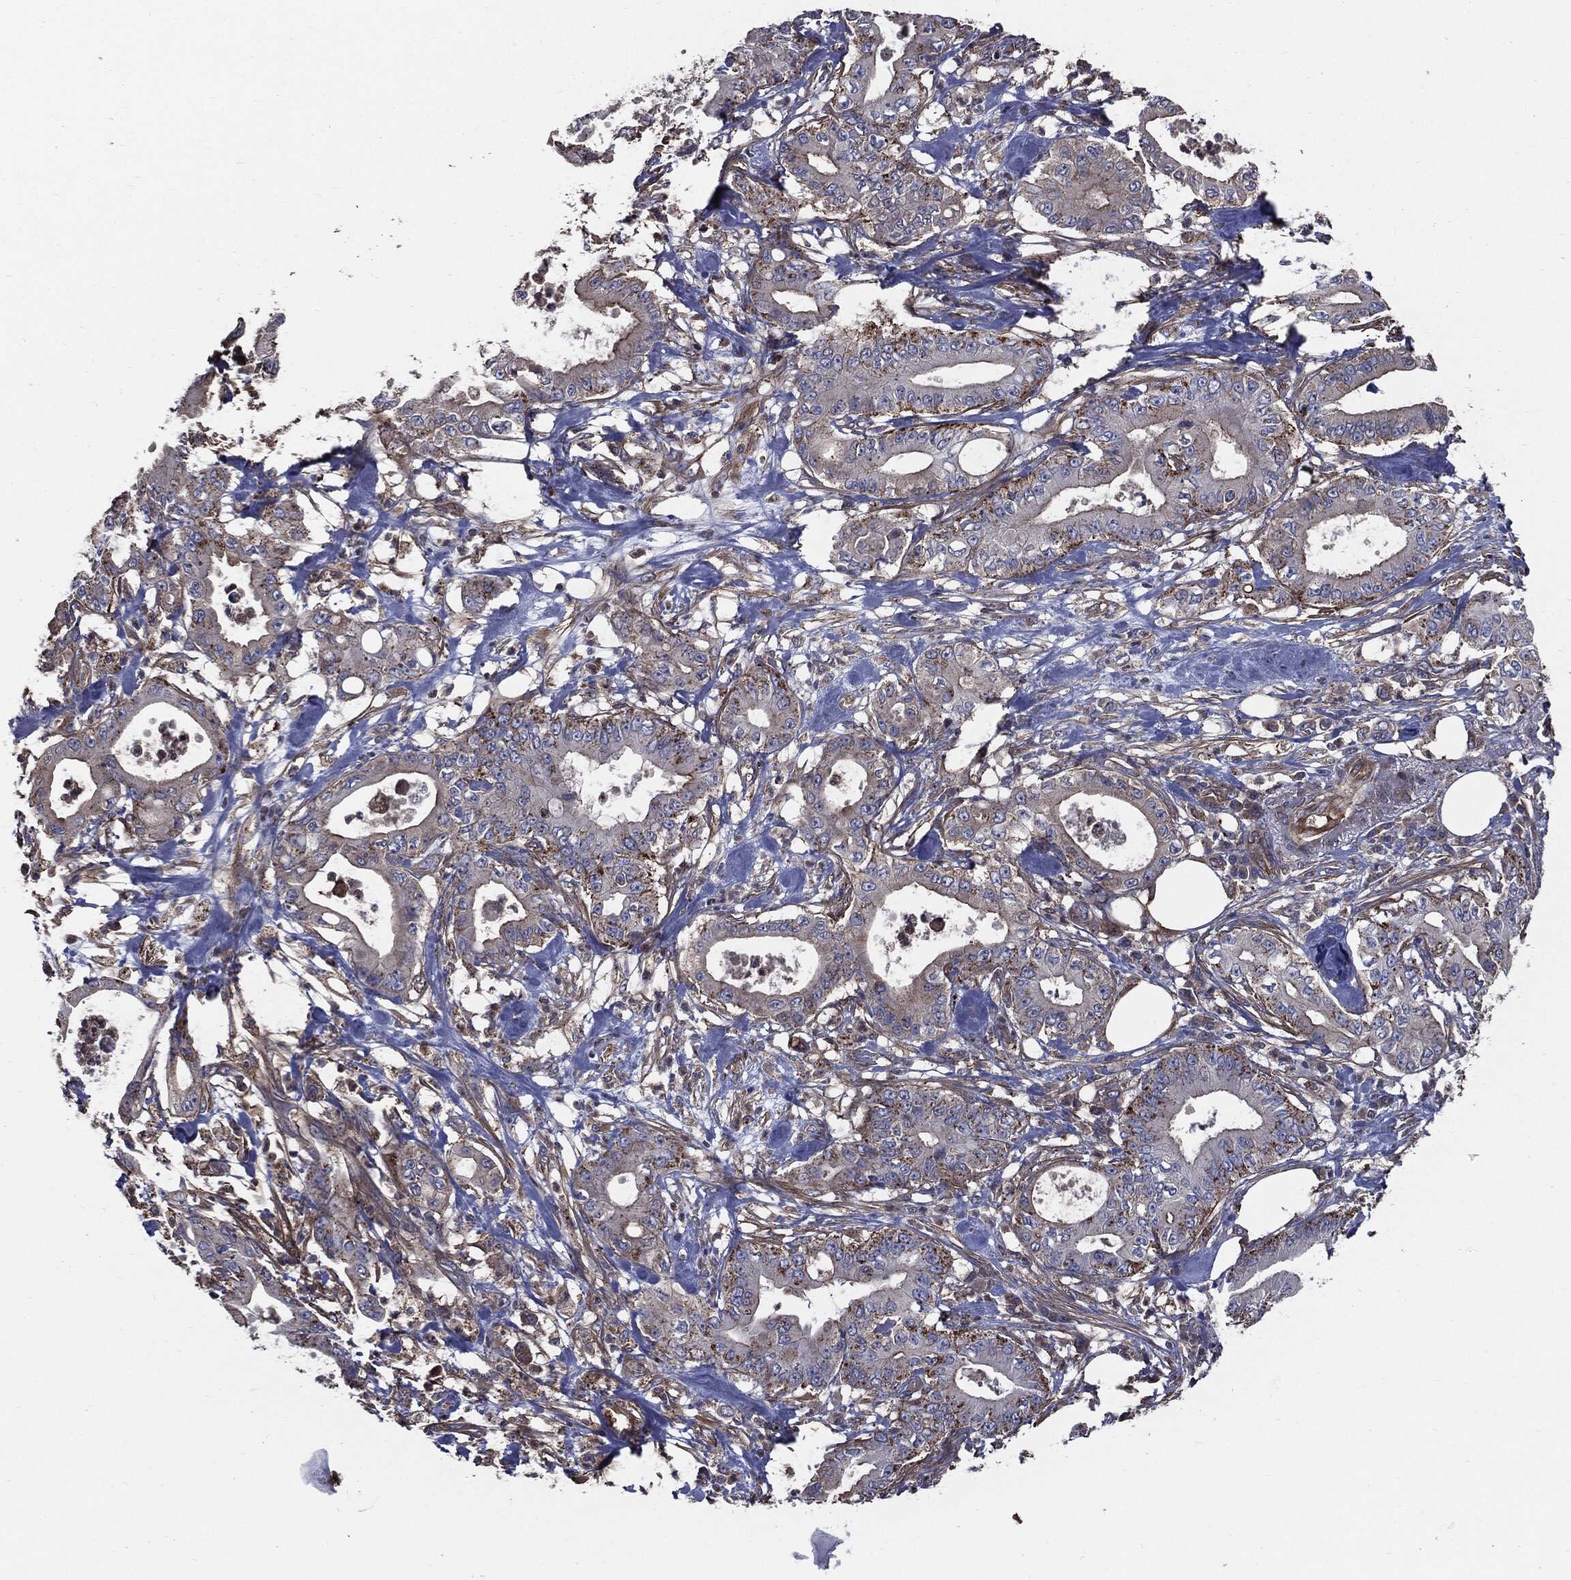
{"staining": {"intensity": "moderate", "quantity": "25%-75%", "location": "cytoplasmic/membranous"}, "tissue": "pancreatic cancer", "cell_type": "Tumor cells", "image_type": "cancer", "snomed": [{"axis": "morphology", "description": "Adenocarcinoma, NOS"}, {"axis": "topography", "description": "Pancreas"}], "caption": "The immunohistochemical stain labels moderate cytoplasmic/membranous expression in tumor cells of pancreatic cancer (adenocarcinoma) tissue.", "gene": "PDCD6IP", "patient": {"sex": "male", "age": 71}}